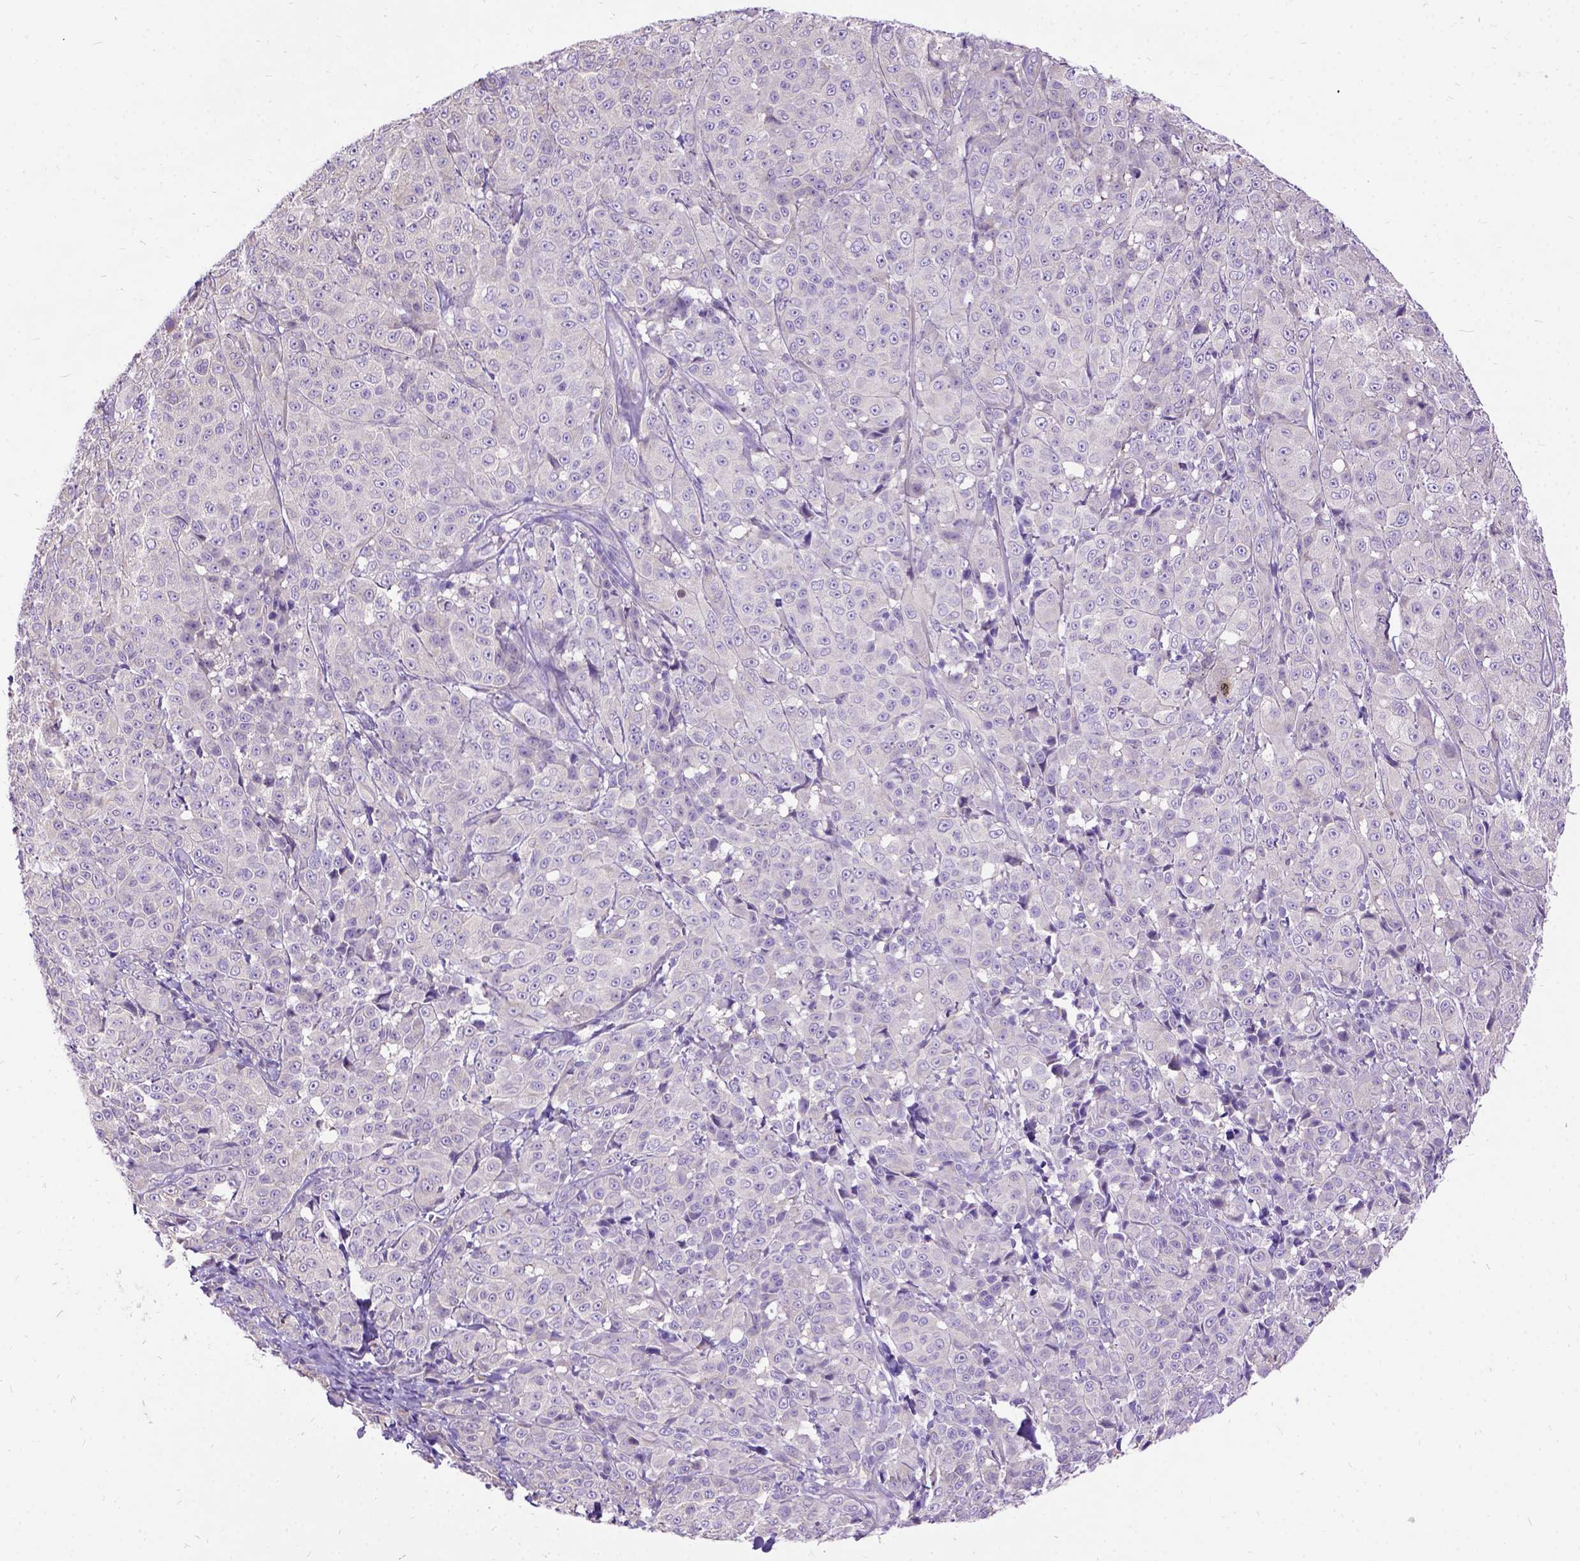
{"staining": {"intensity": "negative", "quantity": "none", "location": "none"}, "tissue": "melanoma", "cell_type": "Tumor cells", "image_type": "cancer", "snomed": [{"axis": "morphology", "description": "Malignant melanoma, NOS"}, {"axis": "topography", "description": "Skin"}], "caption": "Immunohistochemistry of malignant melanoma demonstrates no positivity in tumor cells.", "gene": "CFAP54", "patient": {"sex": "male", "age": 89}}